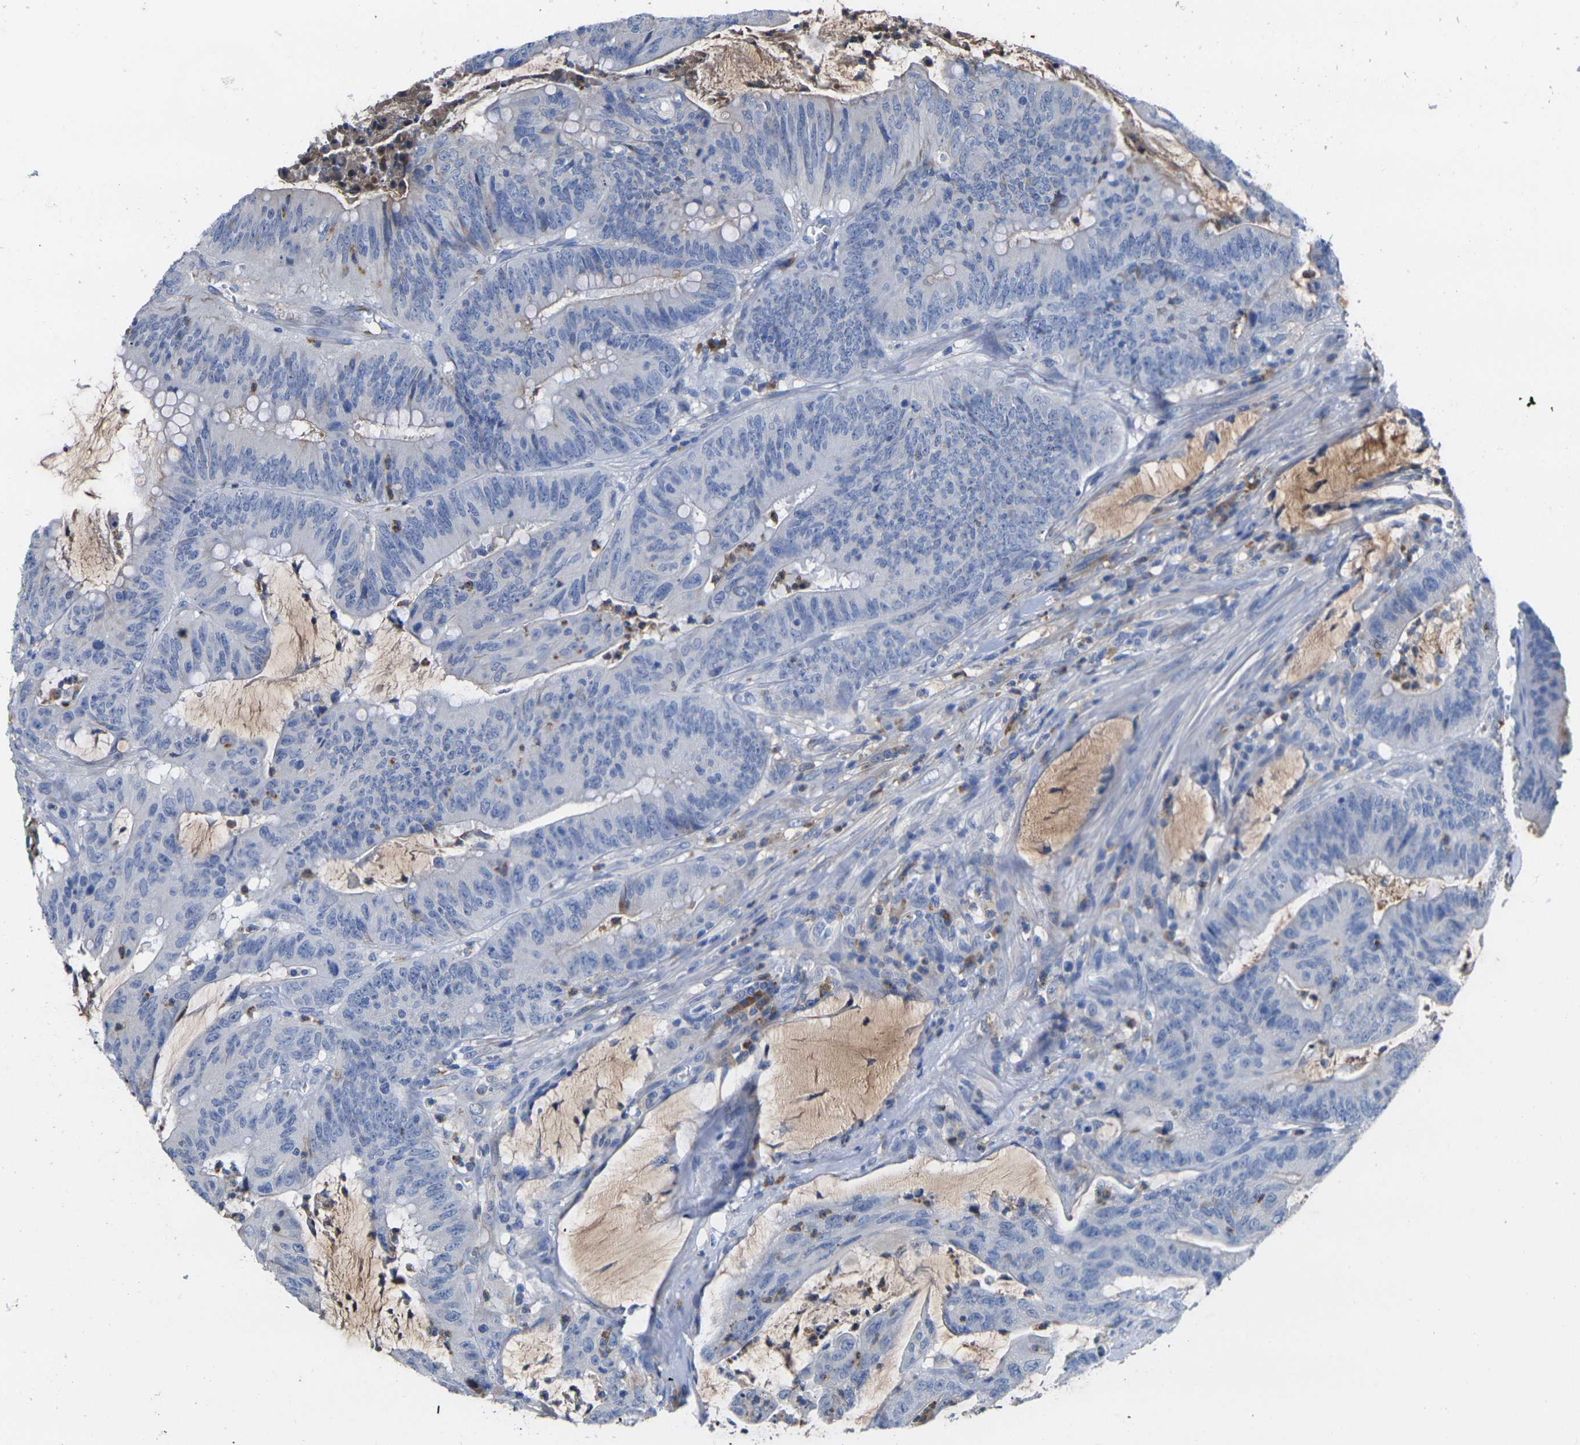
{"staining": {"intensity": "negative", "quantity": "none", "location": "none"}, "tissue": "colorectal cancer", "cell_type": "Tumor cells", "image_type": "cancer", "snomed": [{"axis": "morphology", "description": "Adenocarcinoma, NOS"}, {"axis": "topography", "description": "Colon"}], "caption": "IHC histopathology image of human colorectal cancer stained for a protein (brown), which reveals no expression in tumor cells.", "gene": "GREM2", "patient": {"sex": "male", "age": 45}}